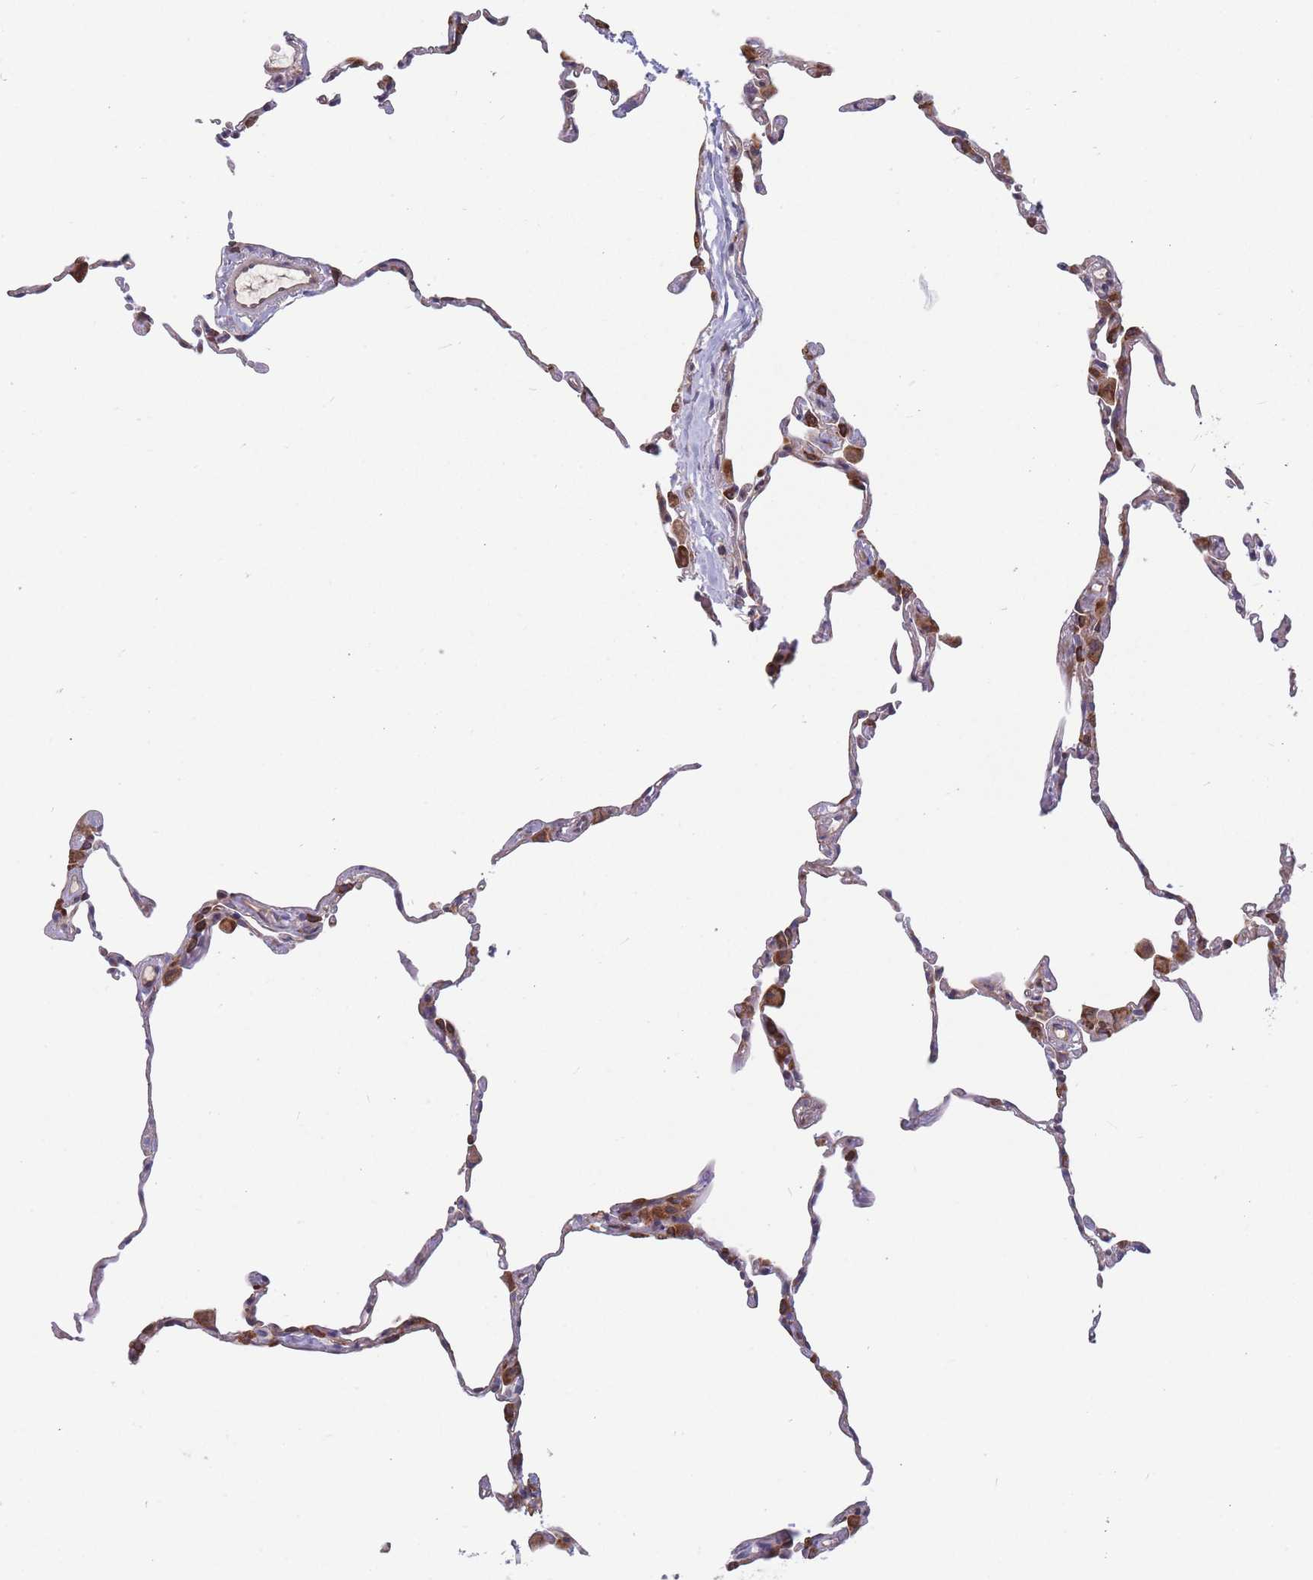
{"staining": {"intensity": "weak", "quantity": "<25%", "location": "cytoplasmic/membranous"}, "tissue": "lung", "cell_type": "Alveolar cells", "image_type": "normal", "snomed": [{"axis": "morphology", "description": "Normal tissue, NOS"}, {"axis": "topography", "description": "Lung"}], "caption": "Immunohistochemical staining of benign human lung exhibits no significant staining in alveolar cells. (DAB IHC, high magnification).", "gene": "TMEM131L", "patient": {"sex": "female", "age": 57}}